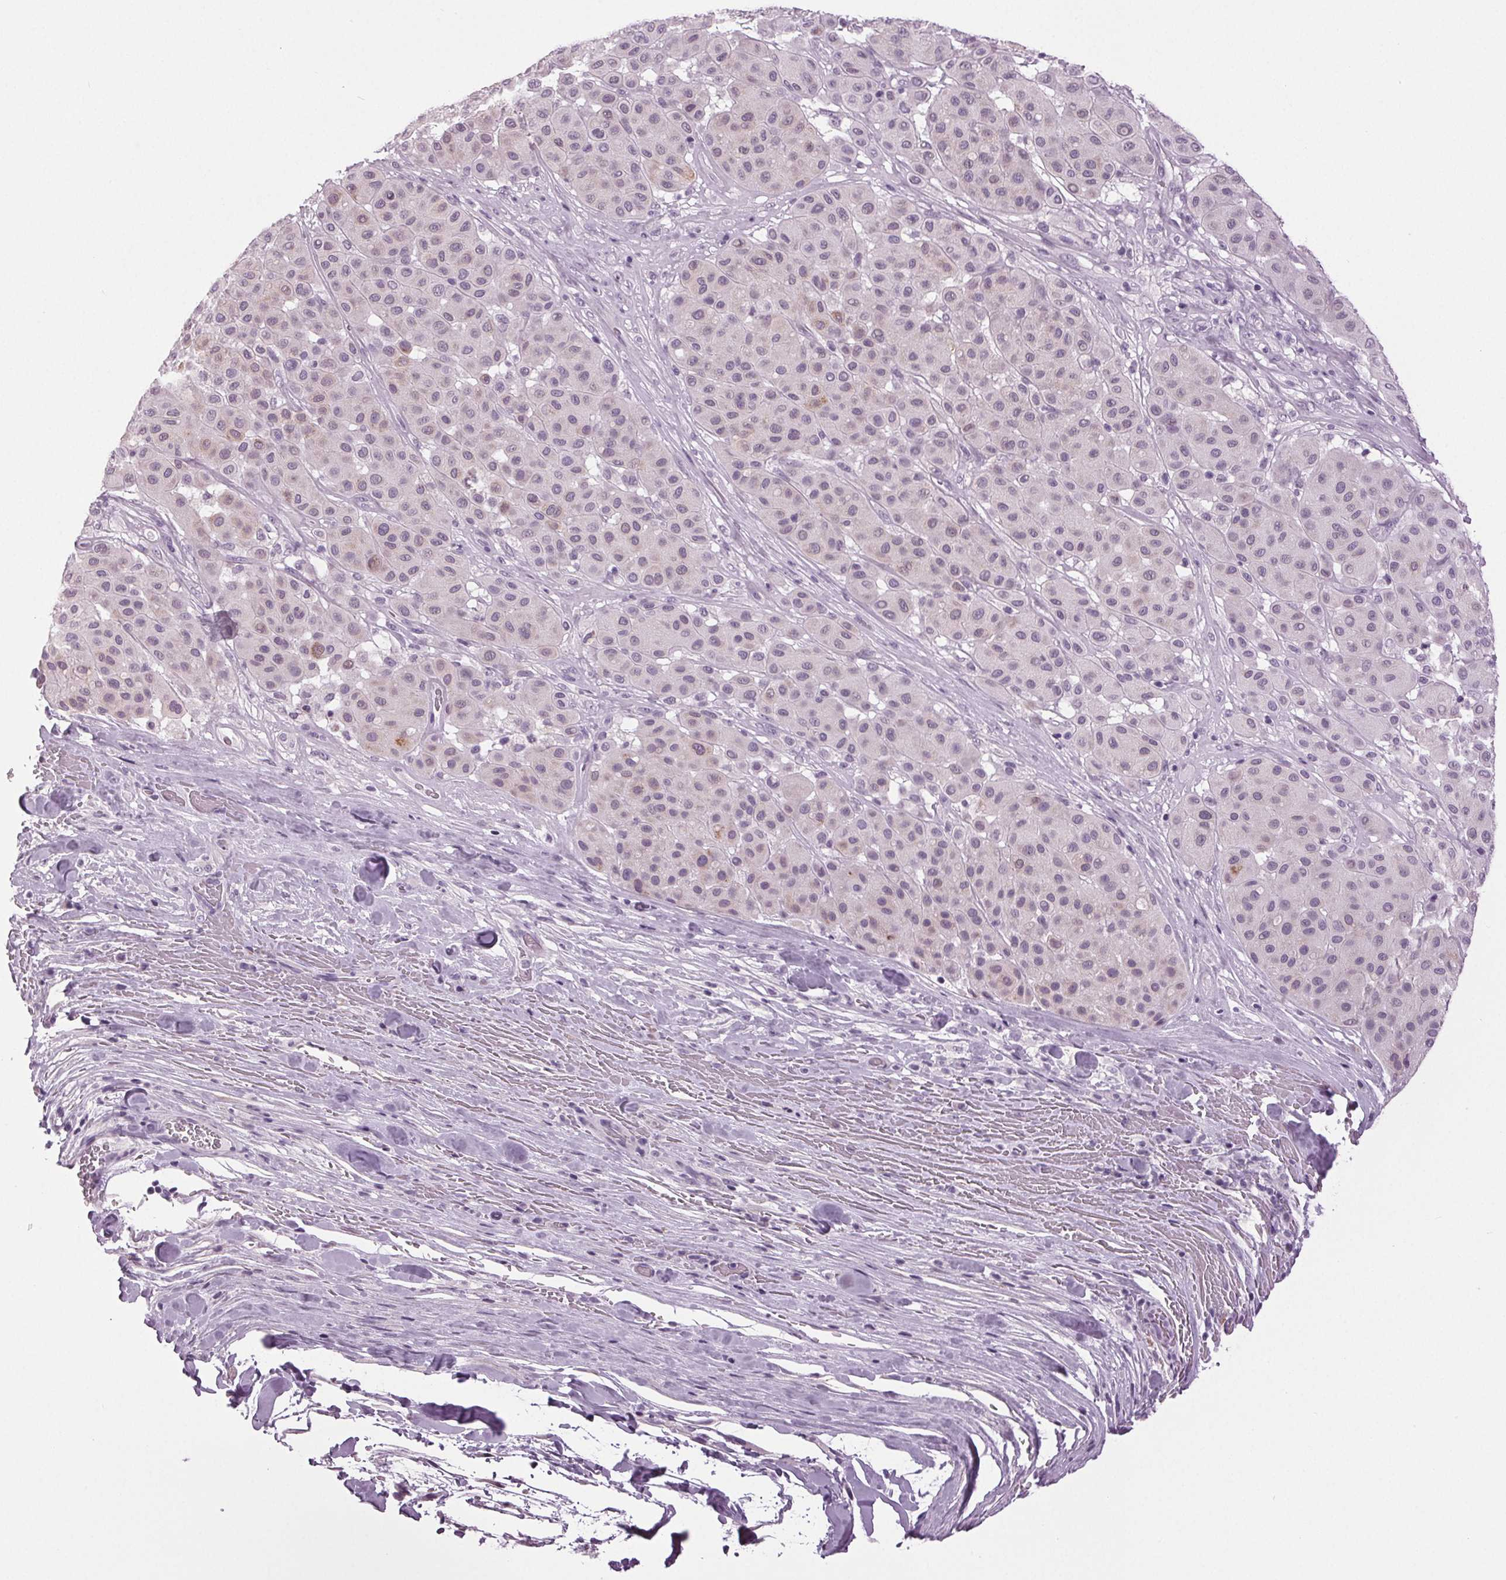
{"staining": {"intensity": "negative", "quantity": "none", "location": "none"}, "tissue": "melanoma", "cell_type": "Tumor cells", "image_type": "cancer", "snomed": [{"axis": "morphology", "description": "Malignant melanoma, Metastatic site"}, {"axis": "topography", "description": "Smooth muscle"}], "caption": "Immunohistochemistry (IHC) histopathology image of neoplastic tissue: human melanoma stained with DAB (3,3'-diaminobenzidine) exhibits no significant protein expression in tumor cells. (Immunohistochemistry (IHC), brightfield microscopy, high magnification).", "gene": "DNAH12", "patient": {"sex": "male", "age": 41}}